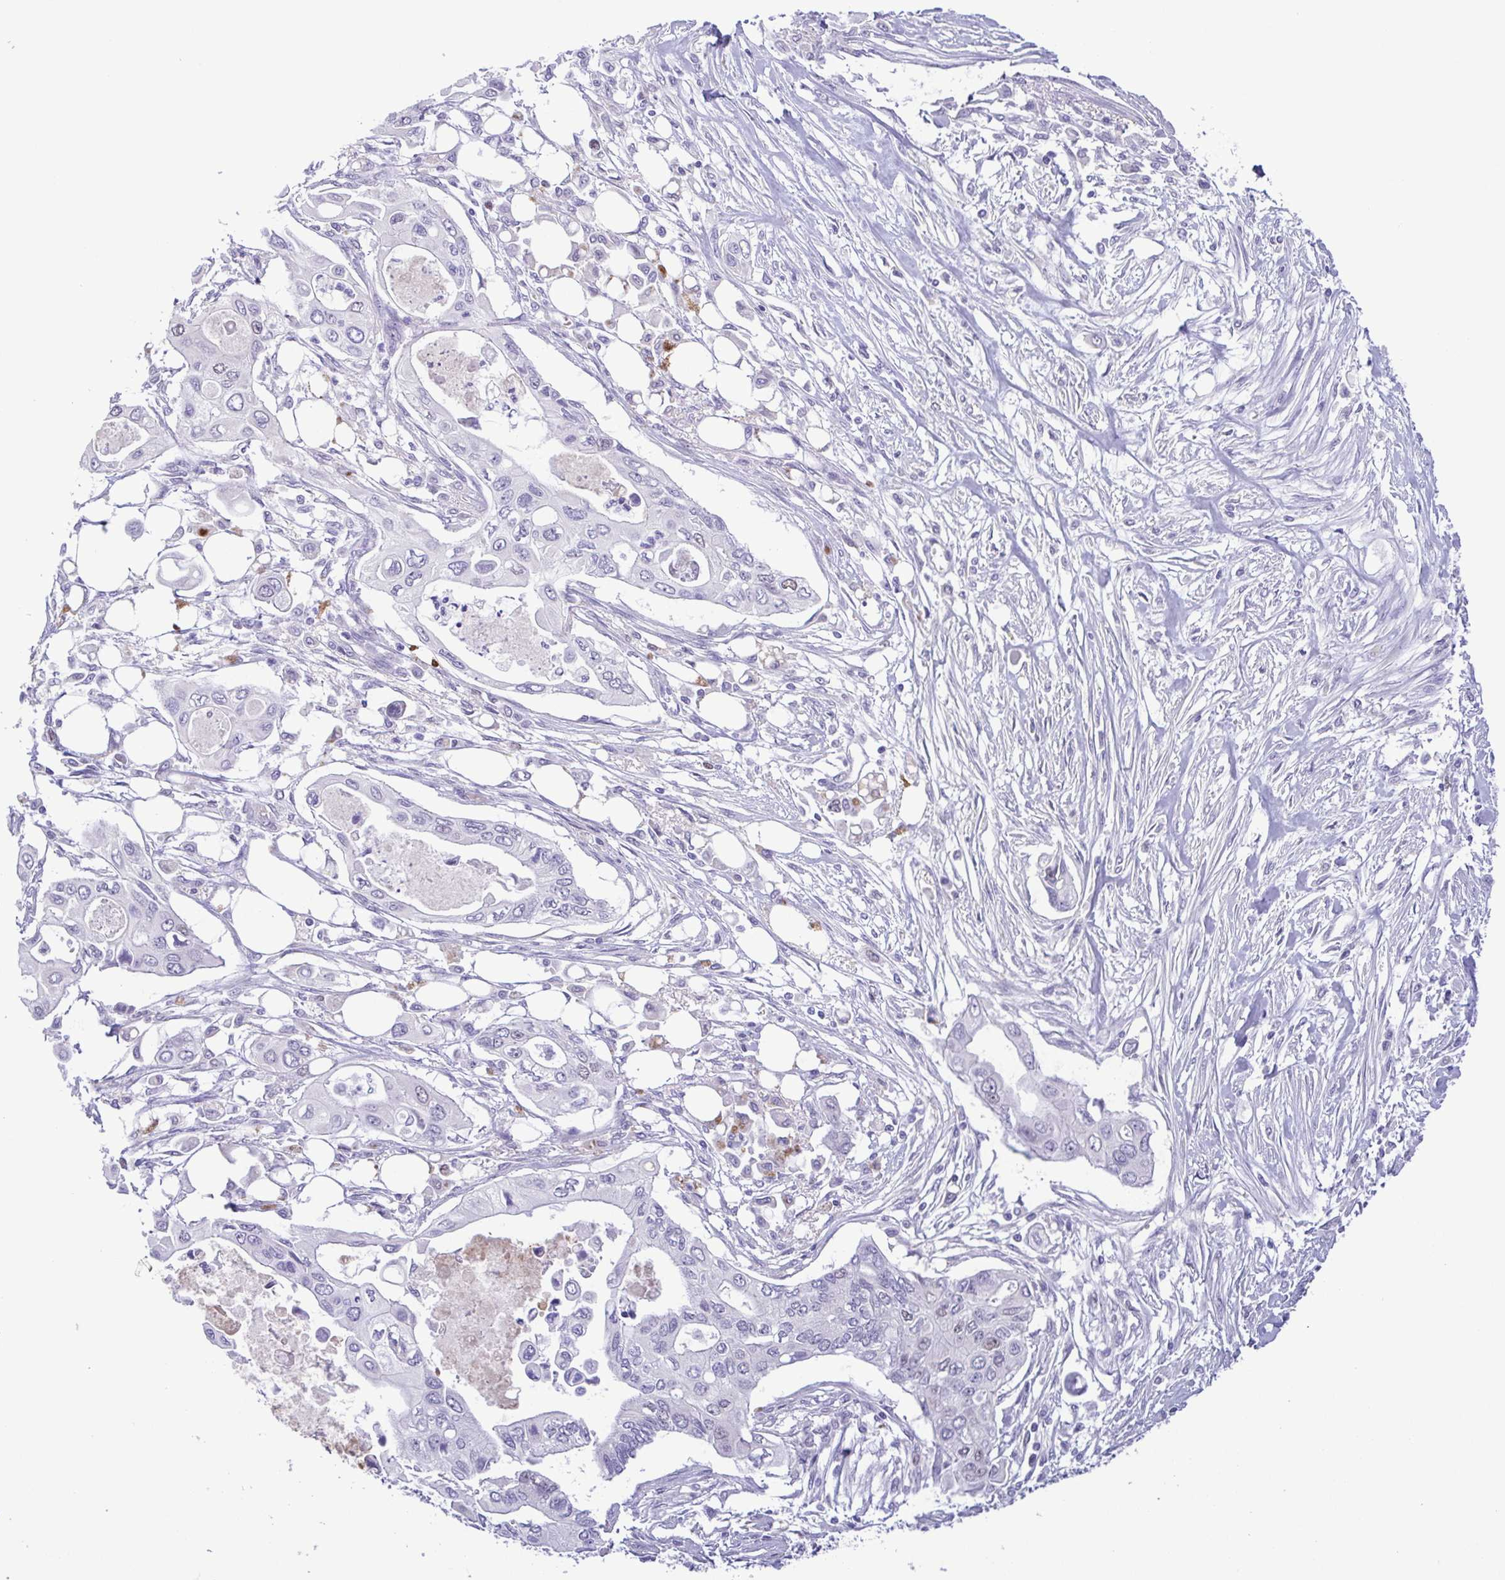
{"staining": {"intensity": "weak", "quantity": "<25%", "location": "nuclear"}, "tissue": "pancreatic cancer", "cell_type": "Tumor cells", "image_type": "cancer", "snomed": [{"axis": "morphology", "description": "Adenocarcinoma, NOS"}, {"axis": "topography", "description": "Pancreas"}], "caption": "The micrograph demonstrates no significant staining in tumor cells of adenocarcinoma (pancreatic). (Immunohistochemistry (ihc), brightfield microscopy, high magnification).", "gene": "TIPIN", "patient": {"sex": "female", "age": 63}}